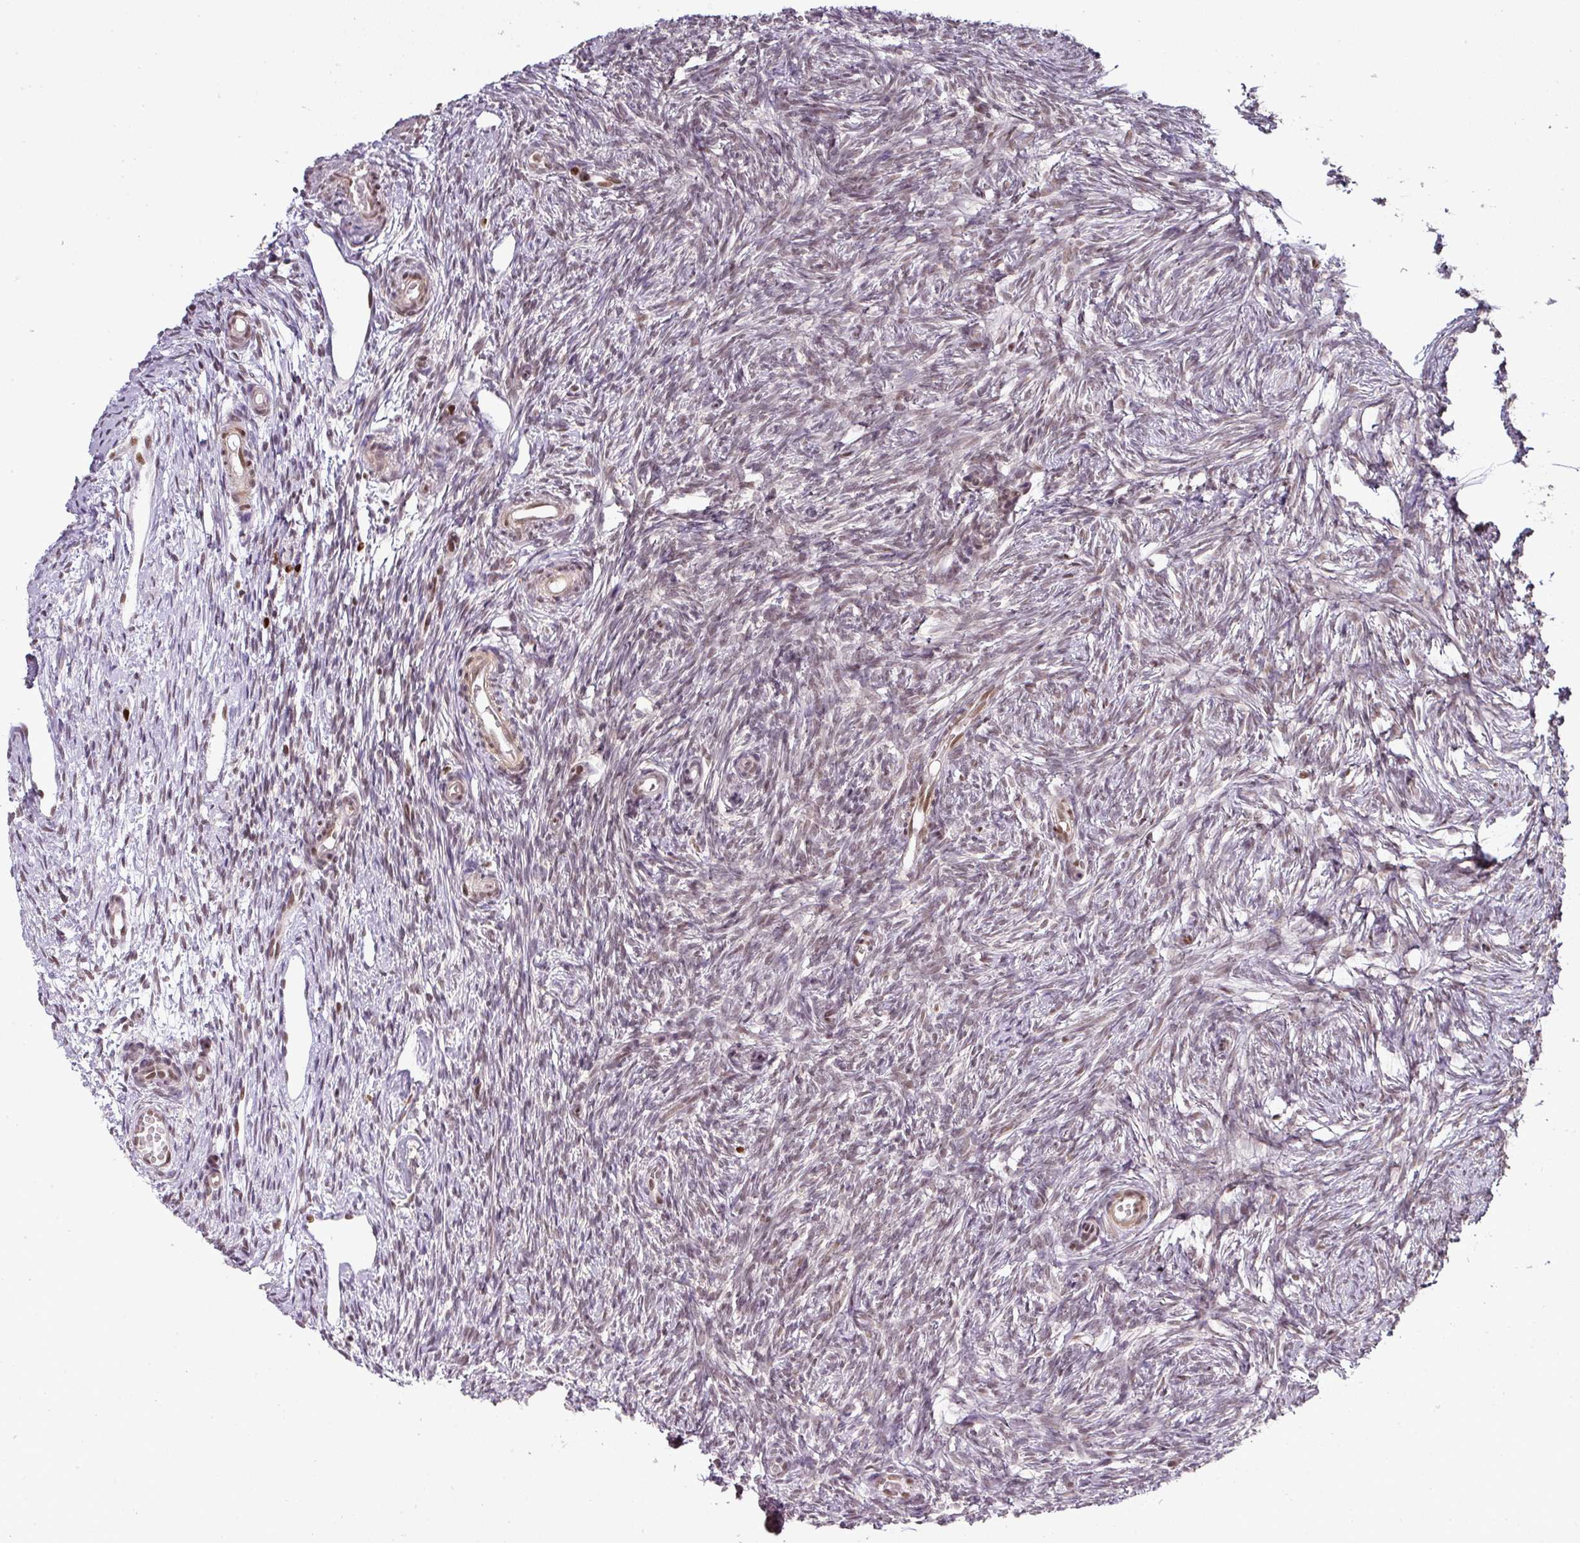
{"staining": {"intensity": "moderate", "quantity": ">75%", "location": "nuclear"}, "tissue": "ovary", "cell_type": "Follicle cells", "image_type": "normal", "snomed": [{"axis": "morphology", "description": "Normal tissue, NOS"}, {"axis": "topography", "description": "Ovary"}], "caption": "Immunohistochemistry (IHC) of unremarkable ovary displays medium levels of moderate nuclear staining in approximately >75% of follicle cells. The staining was performed using DAB (3,3'-diaminobenzidine) to visualize the protein expression in brown, while the nuclei were stained in blue with hematoxylin (Magnification: 20x).", "gene": "GPRIN2", "patient": {"sex": "female", "age": 51}}